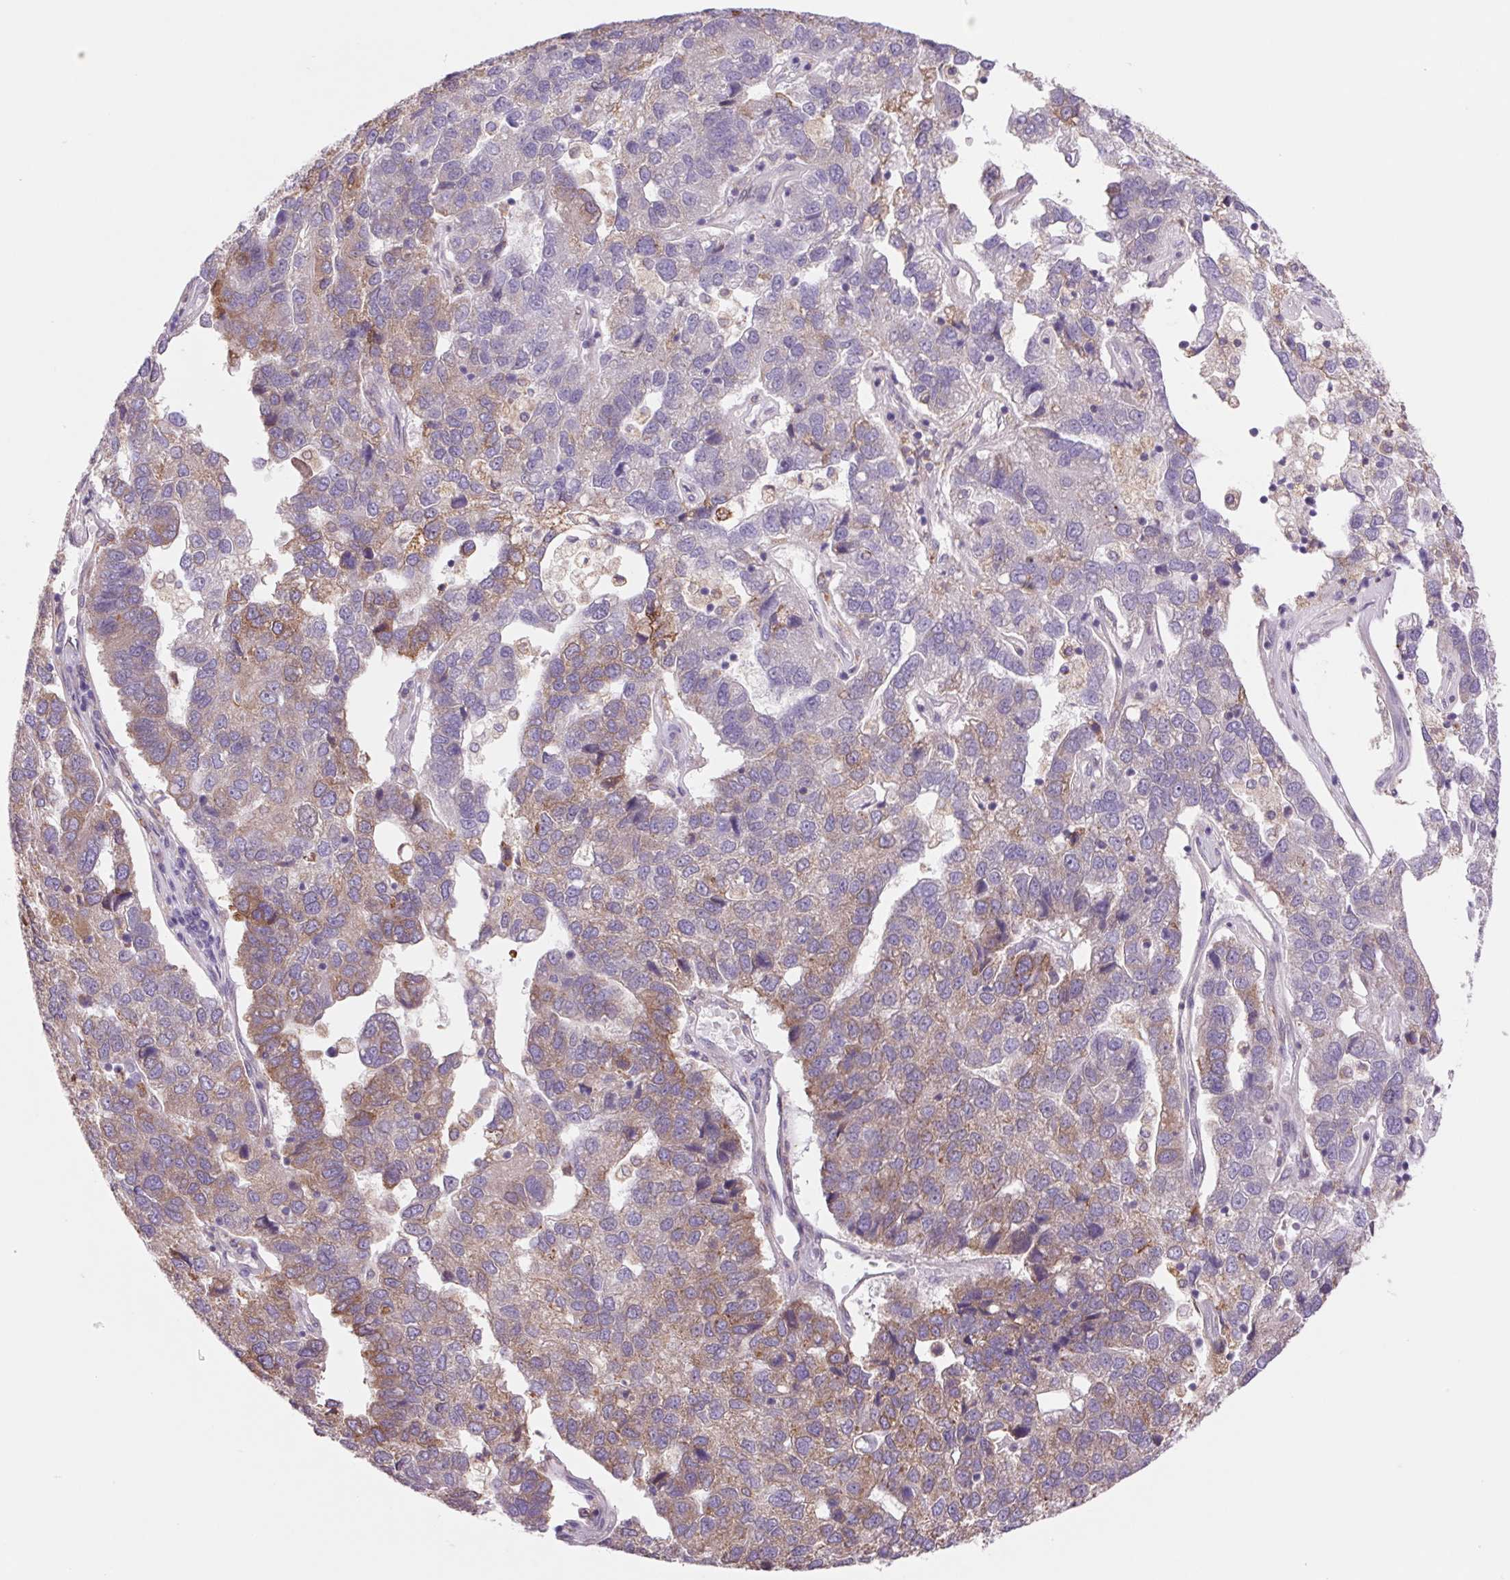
{"staining": {"intensity": "weak", "quantity": "<25%", "location": "cytoplasmic/membranous"}, "tissue": "pancreatic cancer", "cell_type": "Tumor cells", "image_type": "cancer", "snomed": [{"axis": "morphology", "description": "Adenocarcinoma, NOS"}, {"axis": "topography", "description": "Pancreas"}], "caption": "IHC of pancreatic cancer displays no positivity in tumor cells.", "gene": "KLHL20", "patient": {"sex": "female", "age": 61}}